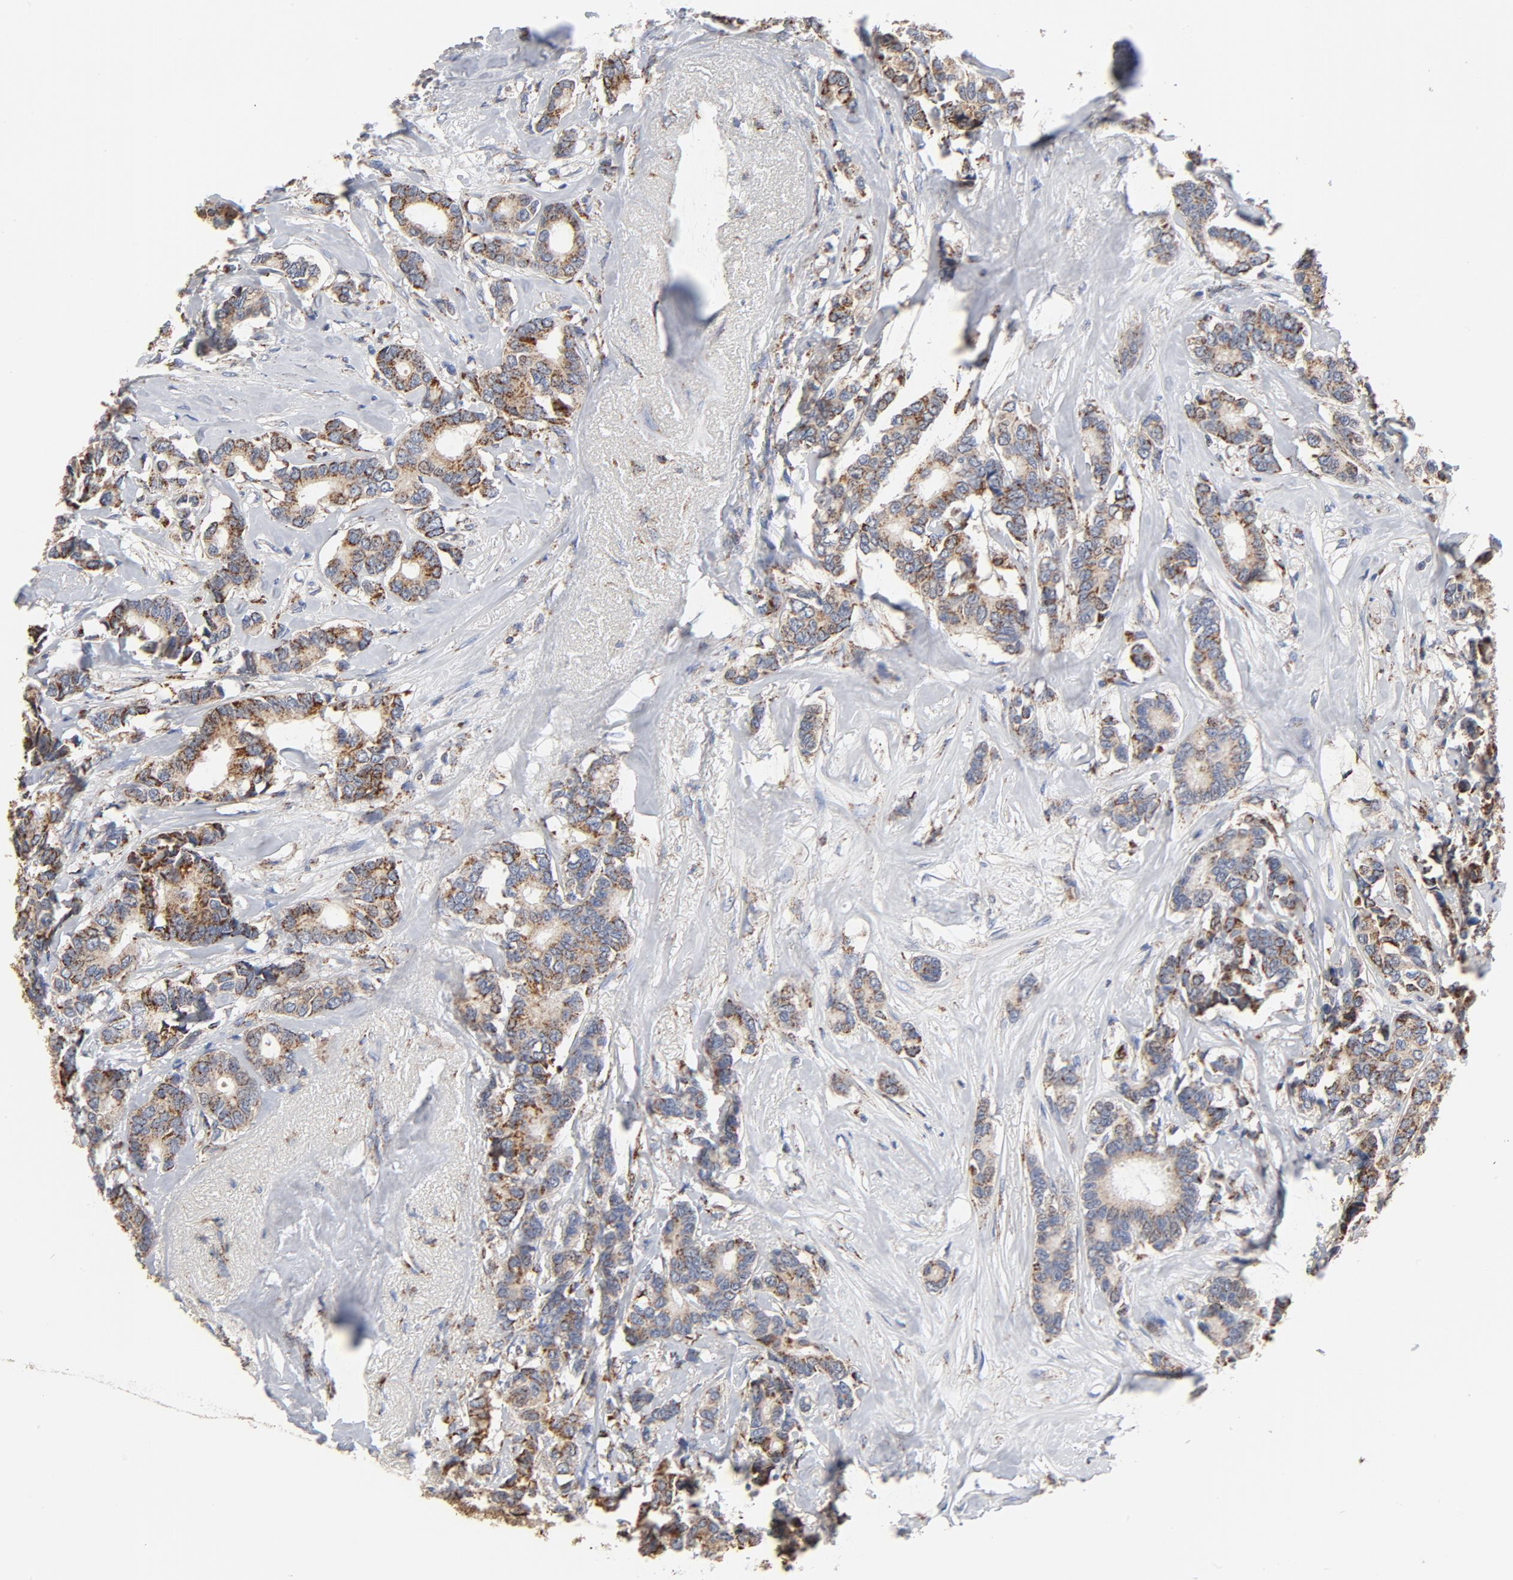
{"staining": {"intensity": "moderate", "quantity": ">75%", "location": "cytoplasmic/membranous"}, "tissue": "breast cancer", "cell_type": "Tumor cells", "image_type": "cancer", "snomed": [{"axis": "morphology", "description": "Duct carcinoma"}, {"axis": "topography", "description": "Breast"}], "caption": "DAB immunohistochemical staining of human breast cancer exhibits moderate cytoplasmic/membranous protein staining in about >75% of tumor cells. The staining was performed using DAB (3,3'-diaminobenzidine), with brown indicating positive protein expression. Nuclei are stained blue with hematoxylin.", "gene": "NDUFV2", "patient": {"sex": "female", "age": 87}}